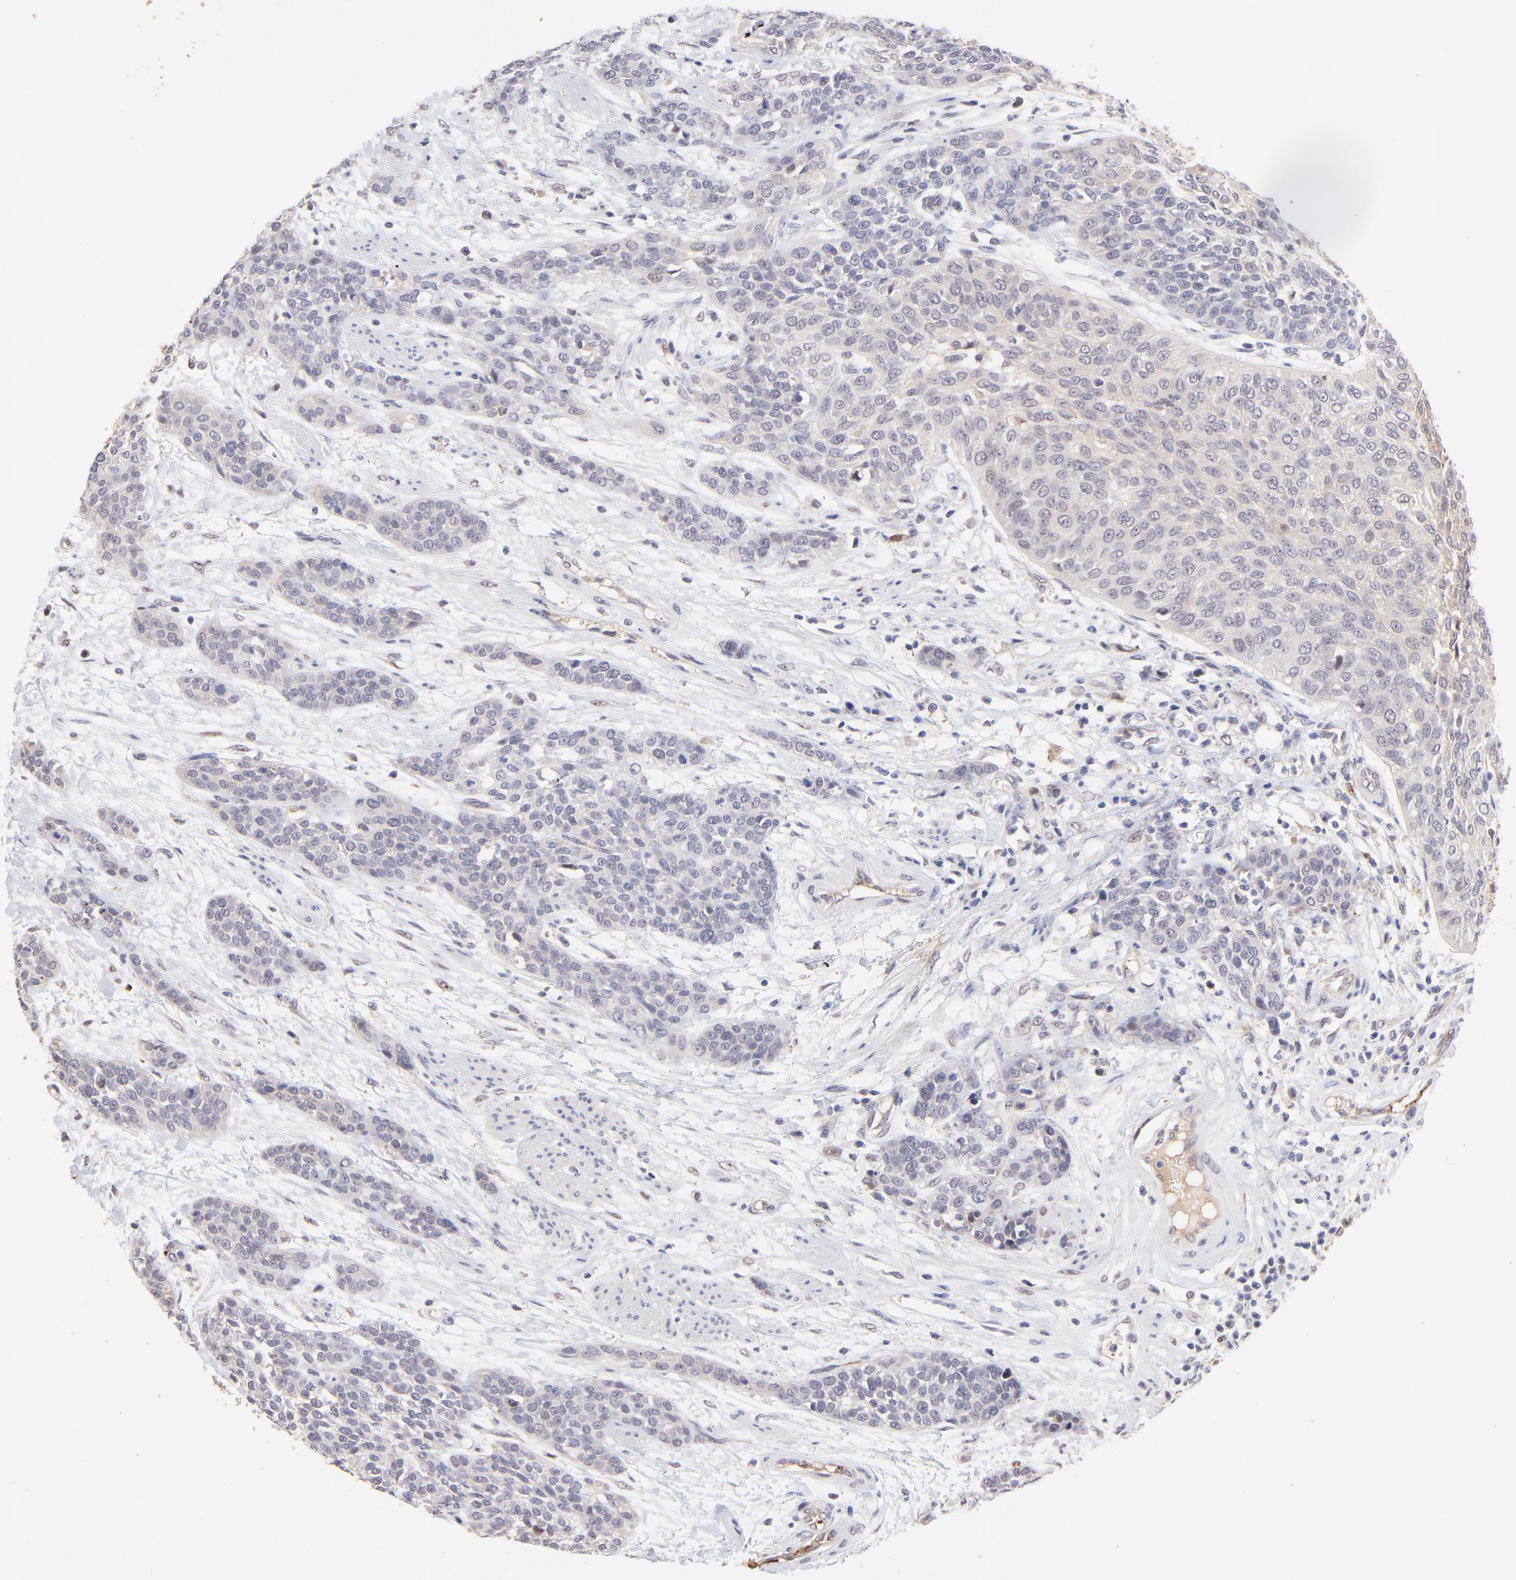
{"staining": {"intensity": "weak", "quantity": "25%-75%", "location": "cytoplasmic/membranous"}, "tissue": "urothelial cancer", "cell_type": "Tumor cells", "image_type": "cancer", "snomed": [{"axis": "morphology", "description": "Urothelial carcinoma, High grade"}, {"axis": "topography", "description": "Urinary bladder"}], "caption": "Immunohistochemistry histopathology image of neoplastic tissue: urothelial cancer stained using IHC demonstrates low levels of weak protein expression localized specifically in the cytoplasmic/membranous of tumor cells, appearing as a cytoplasmic/membranous brown color.", "gene": "PSMD14", "patient": {"sex": "male", "age": 56}}